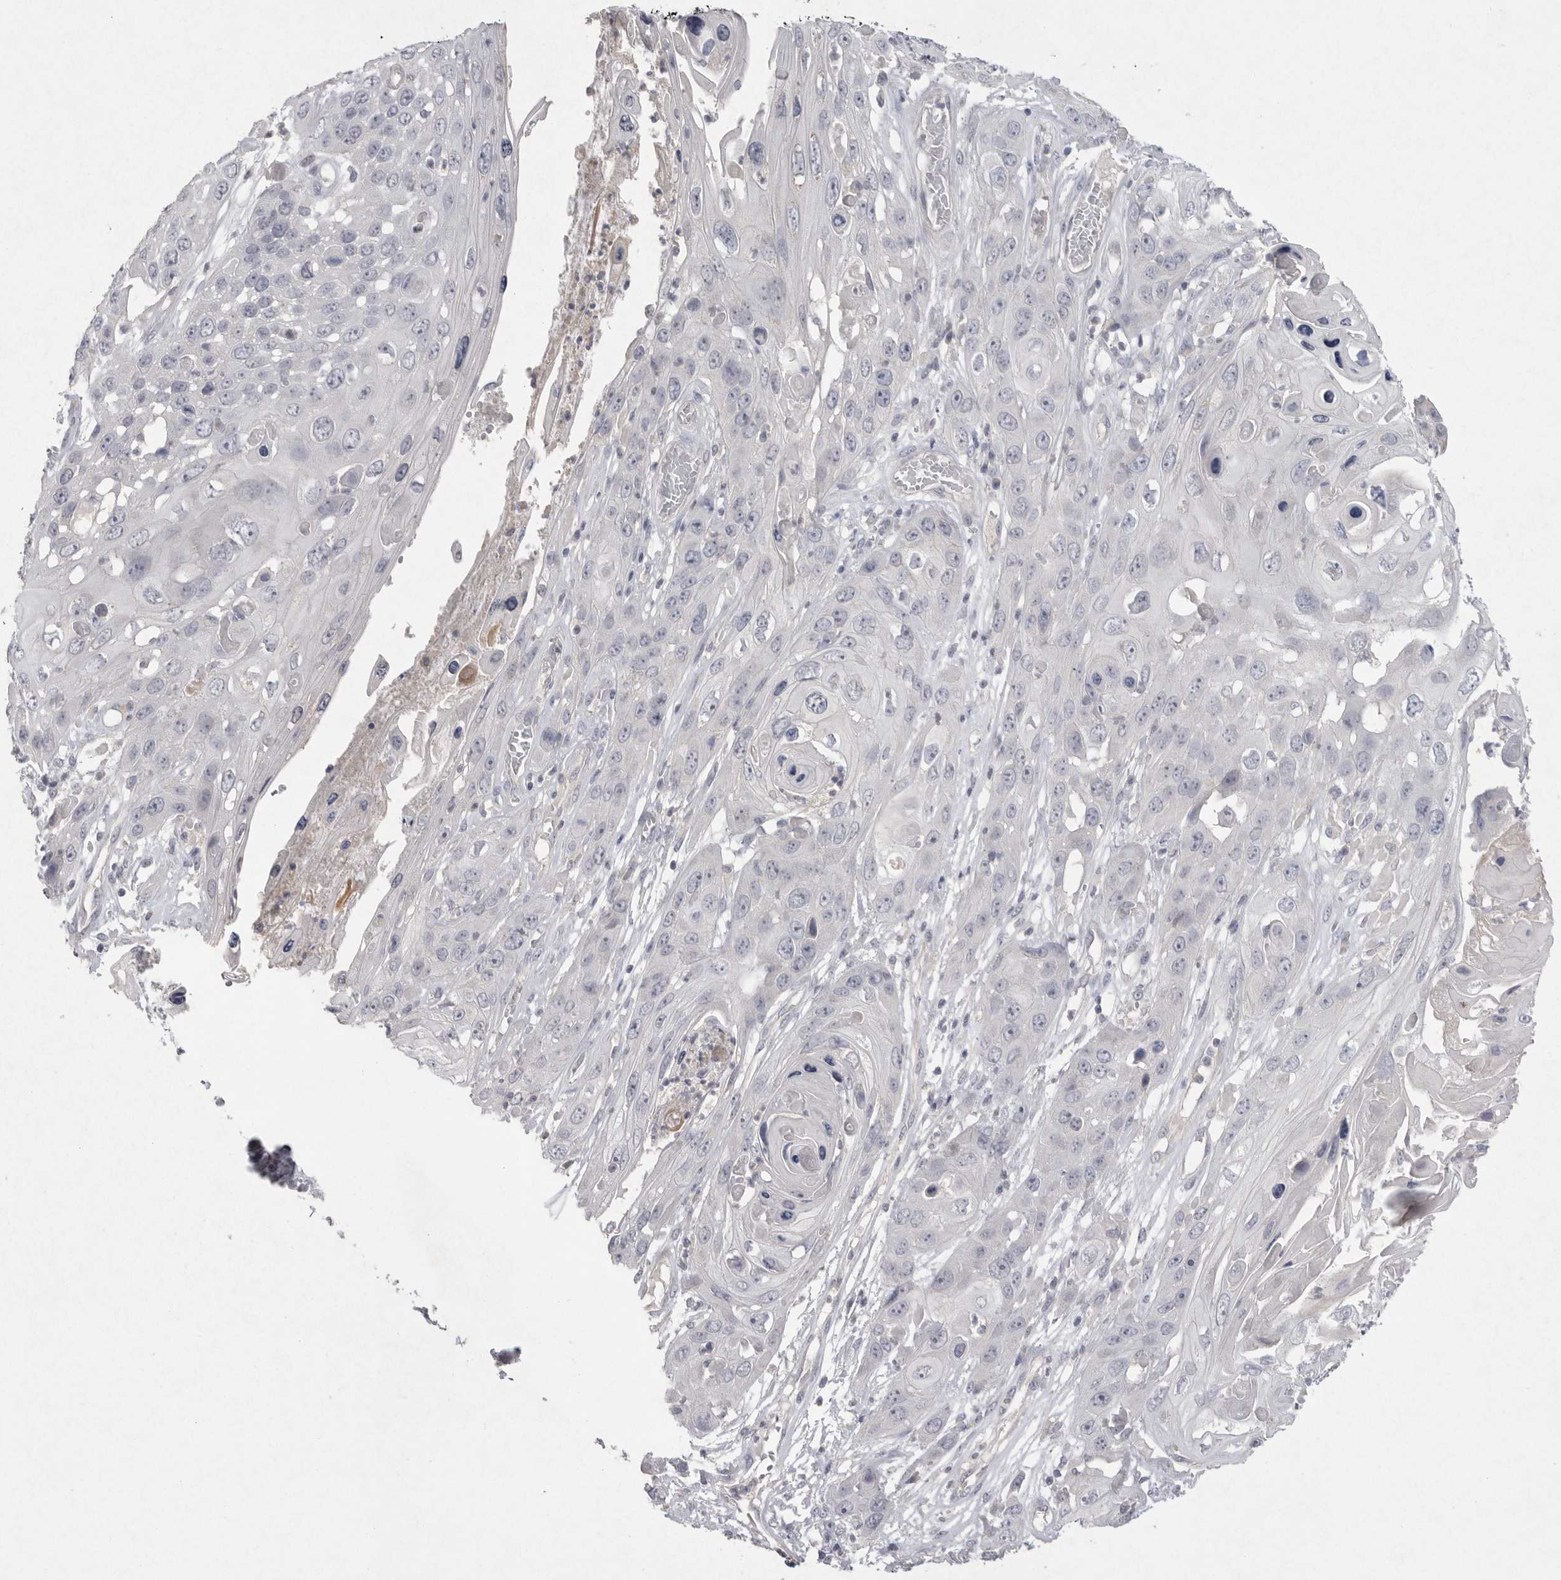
{"staining": {"intensity": "negative", "quantity": "none", "location": "none"}, "tissue": "skin cancer", "cell_type": "Tumor cells", "image_type": "cancer", "snomed": [{"axis": "morphology", "description": "Squamous cell carcinoma, NOS"}, {"axis": "topography", "description": "Skin"}], "caption": "Immunohistochemistry histopathology image of skin cancer (squamous cell carcinoma) stained for a protein (brown), which displays no staining in tumor cells. Brightfield microscopy of immunohistochemistry (IHC) stained with DAB (brown) and hematoxylin (blue), captured at high magnification.", "gene": "VANGL2", "patient": {"sex": "male", "age": 55}}